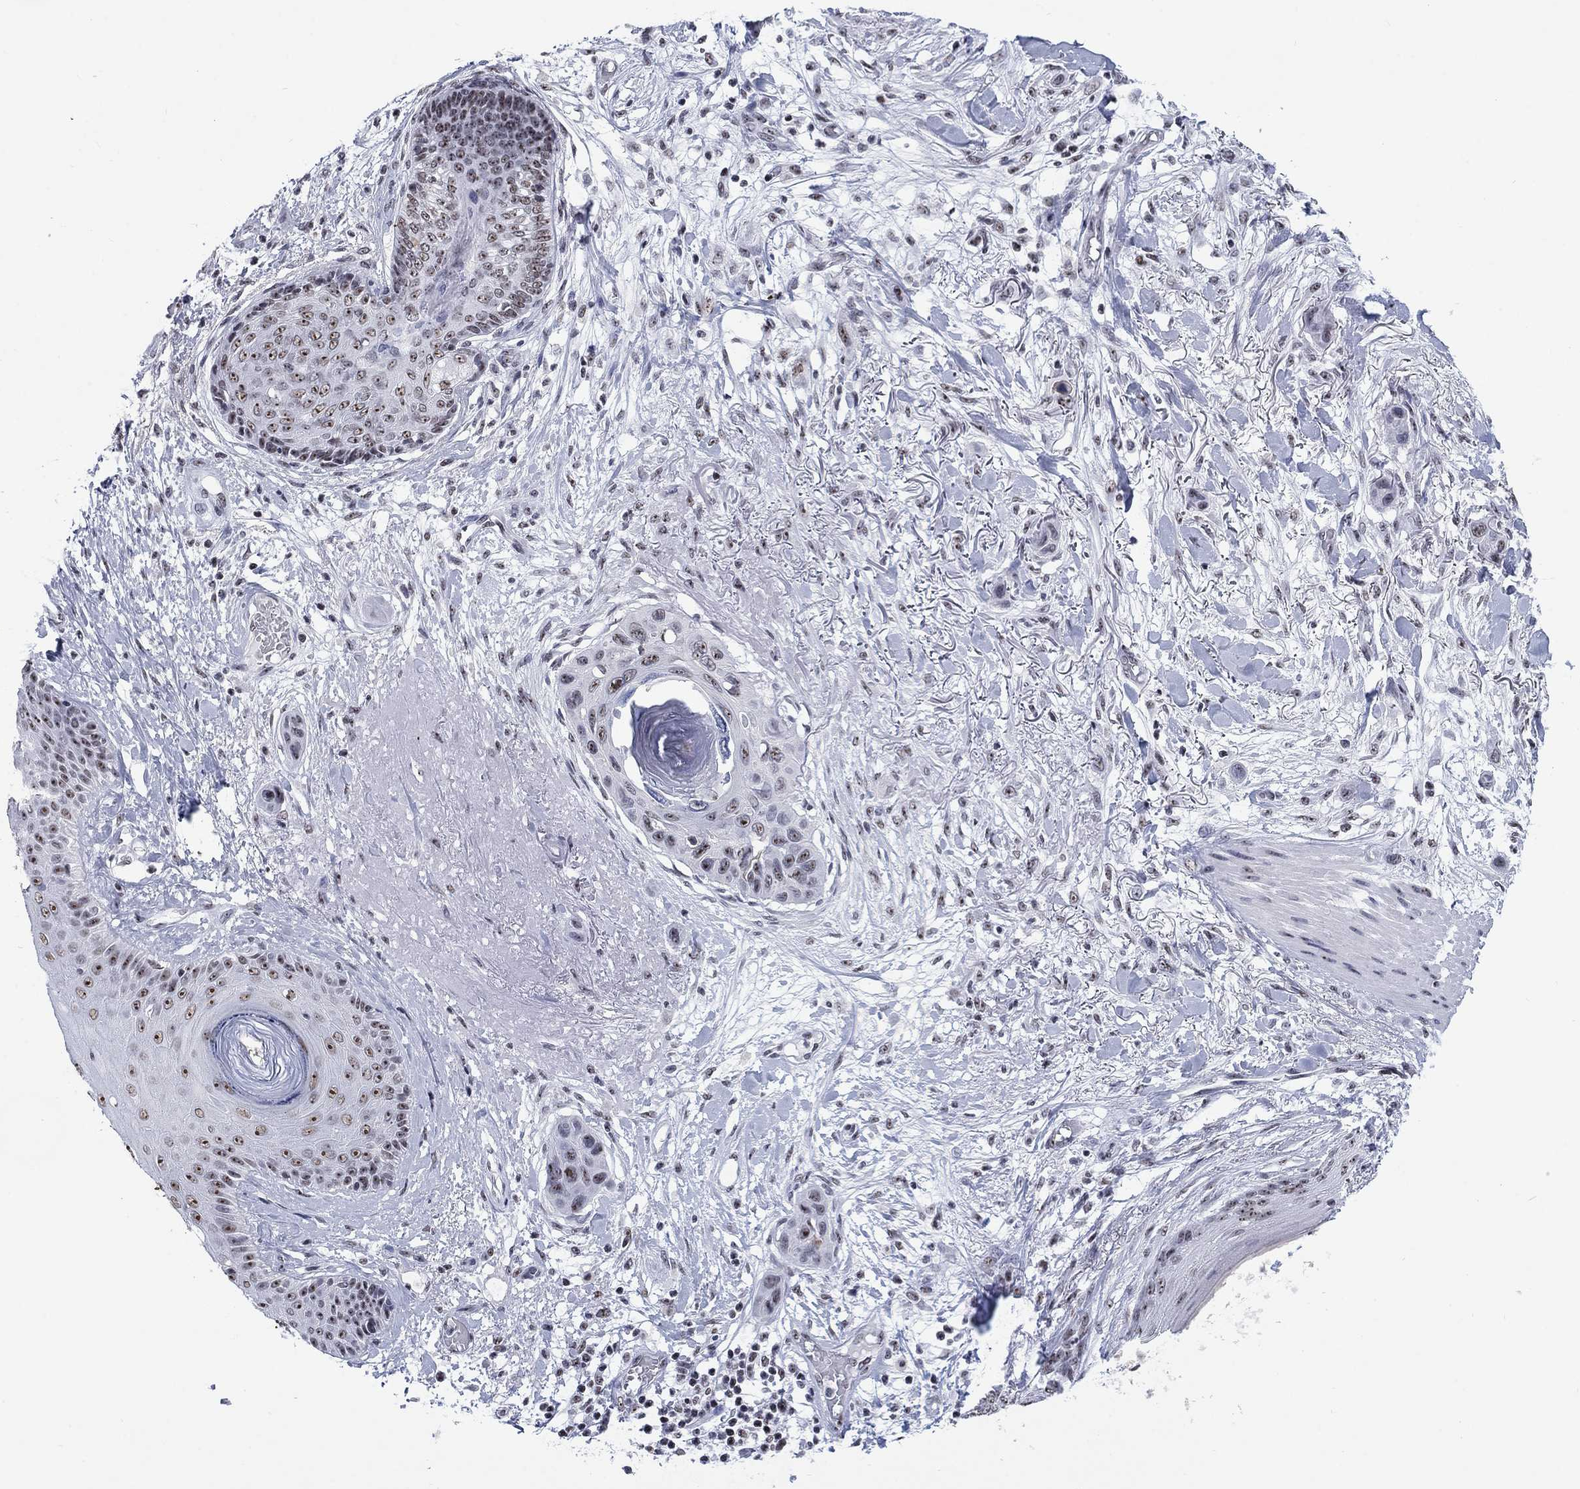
{"staining": {"intensity": "moderate", "quantity": "<25%", "location": "nuclear"}, "tissue": "skin cancer", "cell_type": "Tumor cells", "image_type": "cancer", "snomed": [{"axis": "morphology", "description": "Squamous cell carcinoma, NOS"}, {"axis": "topography", "description": "Skin"}], "caption": "Immunohistochemical staining of skin cancer (squamous cell carcinoma) reveals low levels of moderate nuclear expression in approximately <25% of tumor cells.", "gene": "CSRNP3", "patient": {"sex": "male", "age": 79}}